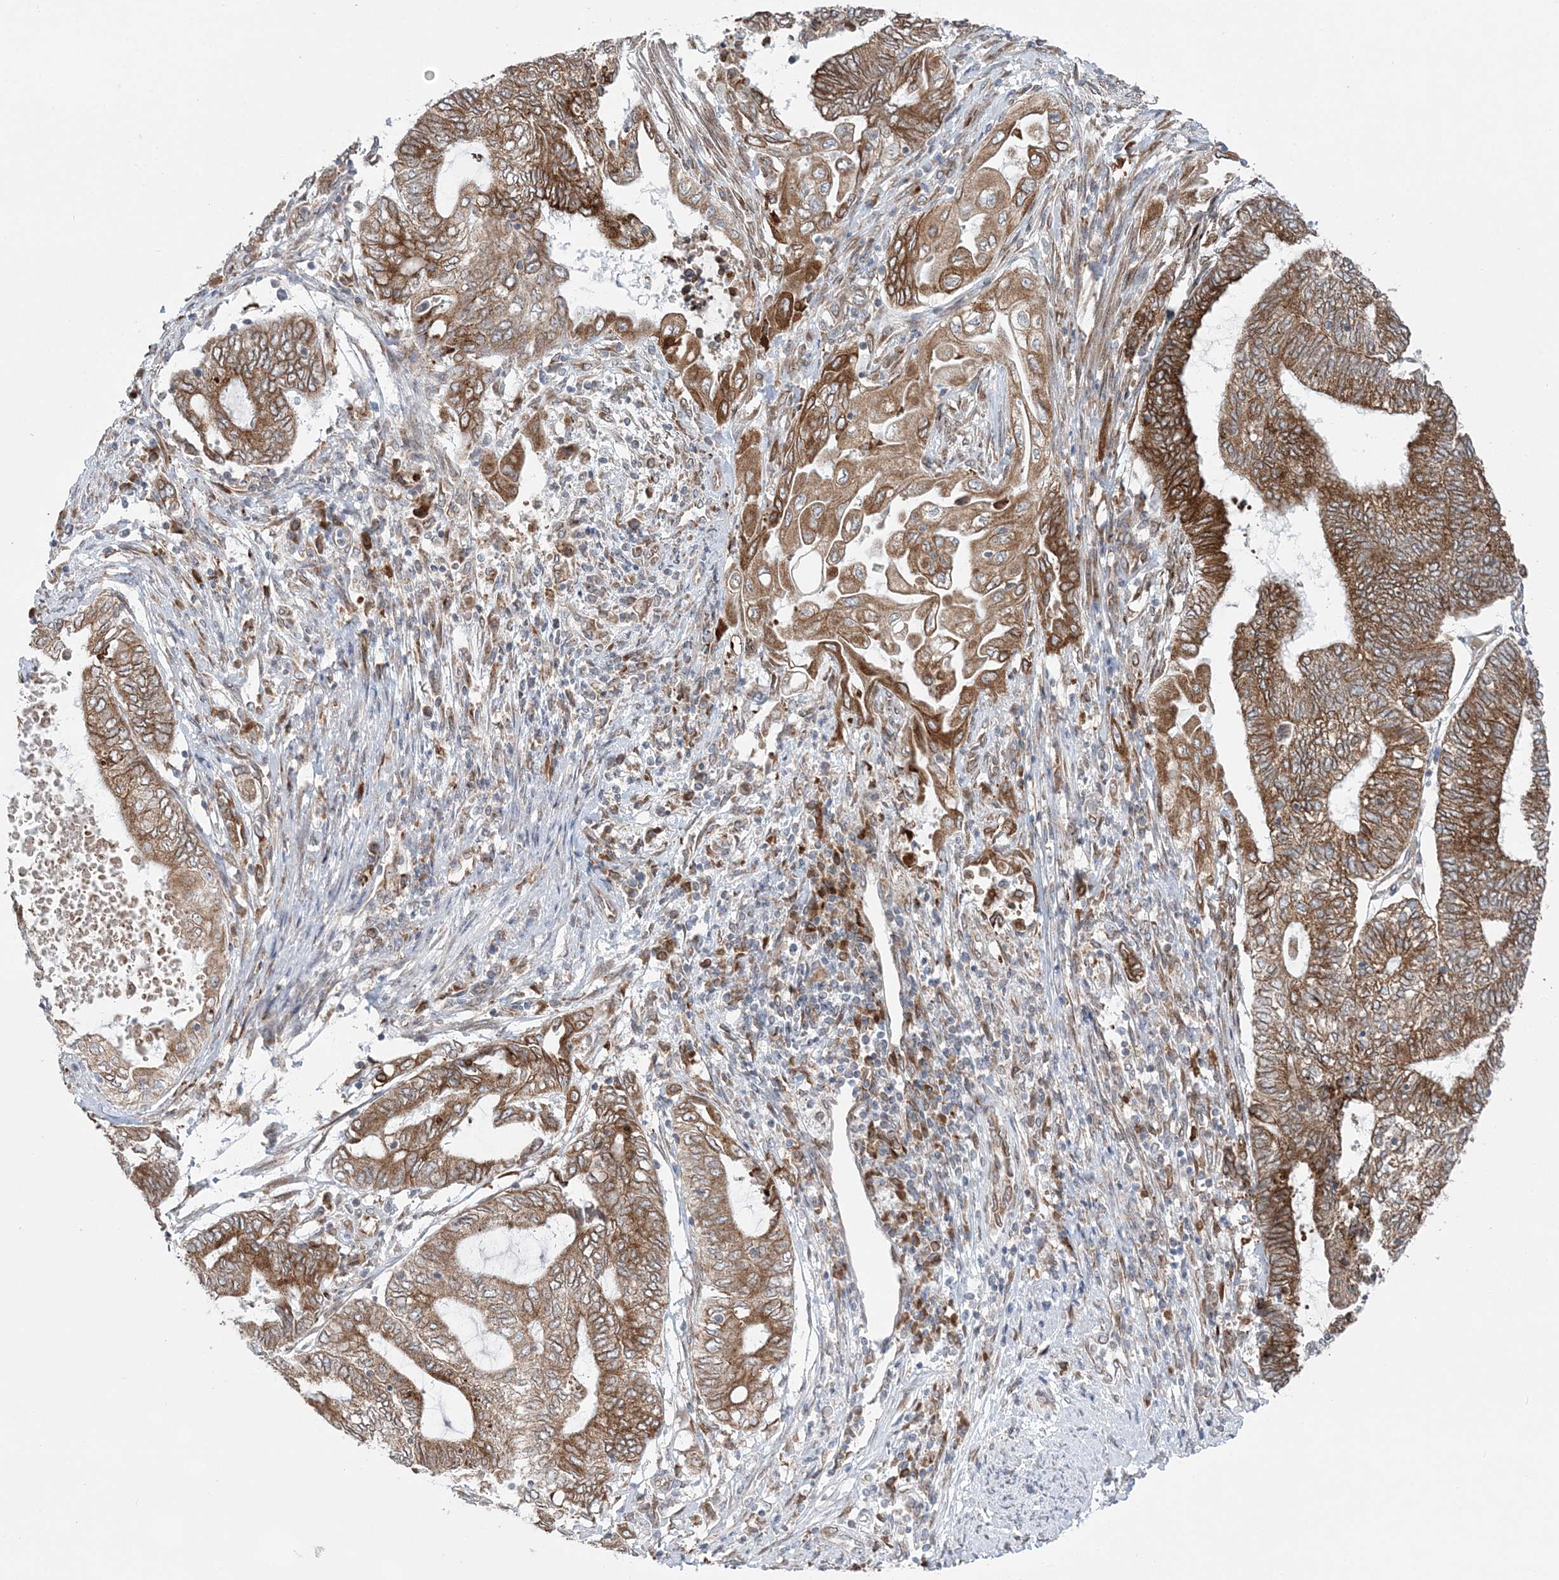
{"staining": {"intensity": "moderate", "quantity": ">75%", "location": "cytoplasmic/membranous"}, "tissue": "endometrial cancer", "cell_type": "Tumor cells", "image_type": "cancer", "snomed": [{"axis": "morphology", "description": "Adenocarcinoma, NOS"}, {"axis": "topography", "description": "Uterus"}, {"axis": "topography", "description": "Endometrium"}], "caption": "About >75% of tumor cells in endometrial cancer (adenocarcinoma) reveal moderate cytoplasmic/membranous protein staining as visualized by brown immunohistochemical staining.", "gene": "TMED10", "patient": {"sex": "female", "age": 70}}